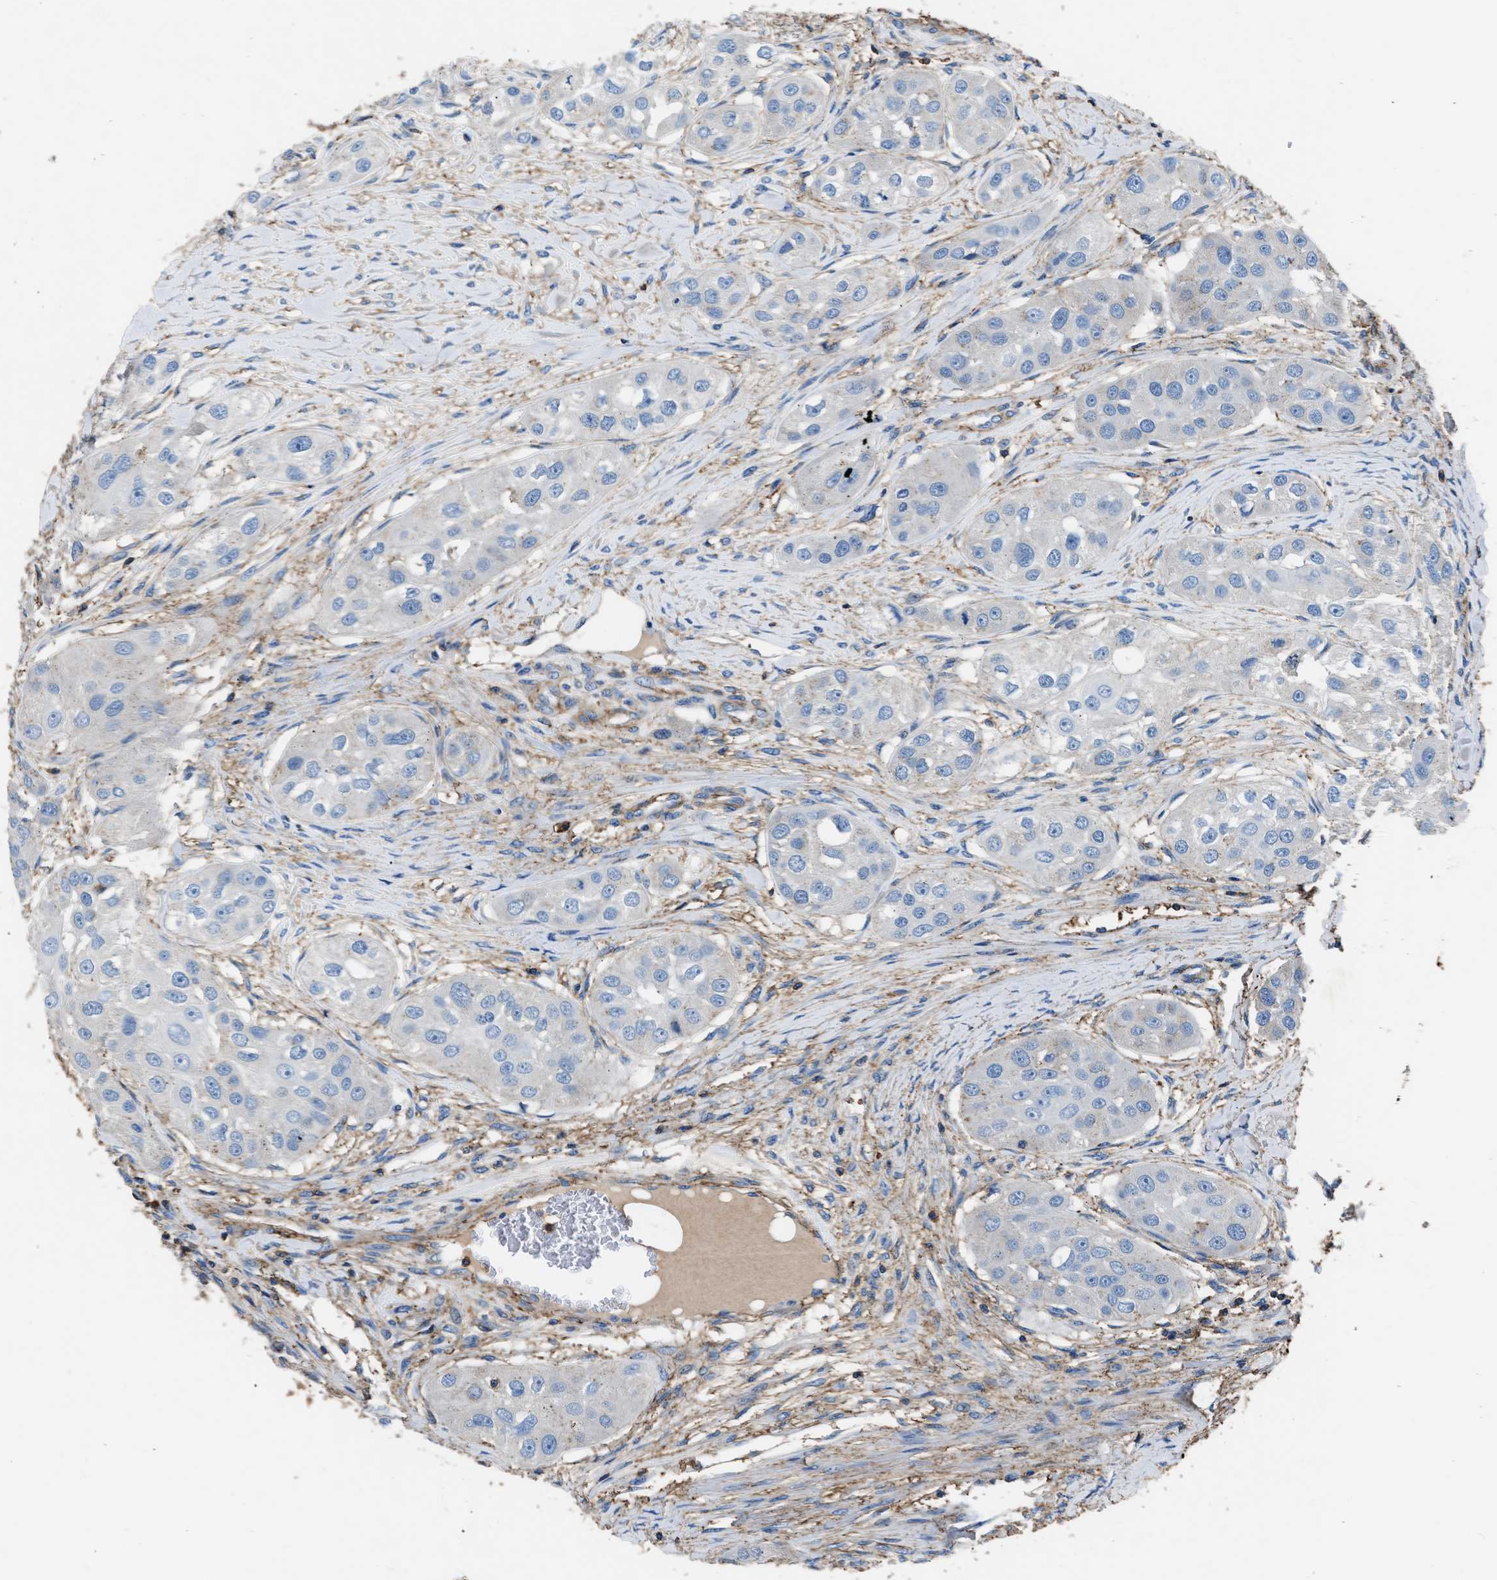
{"staining": {"intensity": "negative", "quantity": "none", "location": "none"}, "tissue": "head and neck cancer", "cell_type": "Tumor cells", "image_type": "cancer", "snomed": [{"axis": "morphology", "description": "Normal tissue, NOS"}, {"axis": "morphology", "description": "Squamous cell carcinoma, NOS"}, {"axis": "topography", "description": "Skeletal muscle"}, {"axis": "topography", "description": "Head-Neck"}], "caption": "DAB immunohistochemical staining of human head and neck cancer displays no significant expression in tumor cells.", "gene": "KCNQ4", "patient": {"sex": "male", "age": 51}}